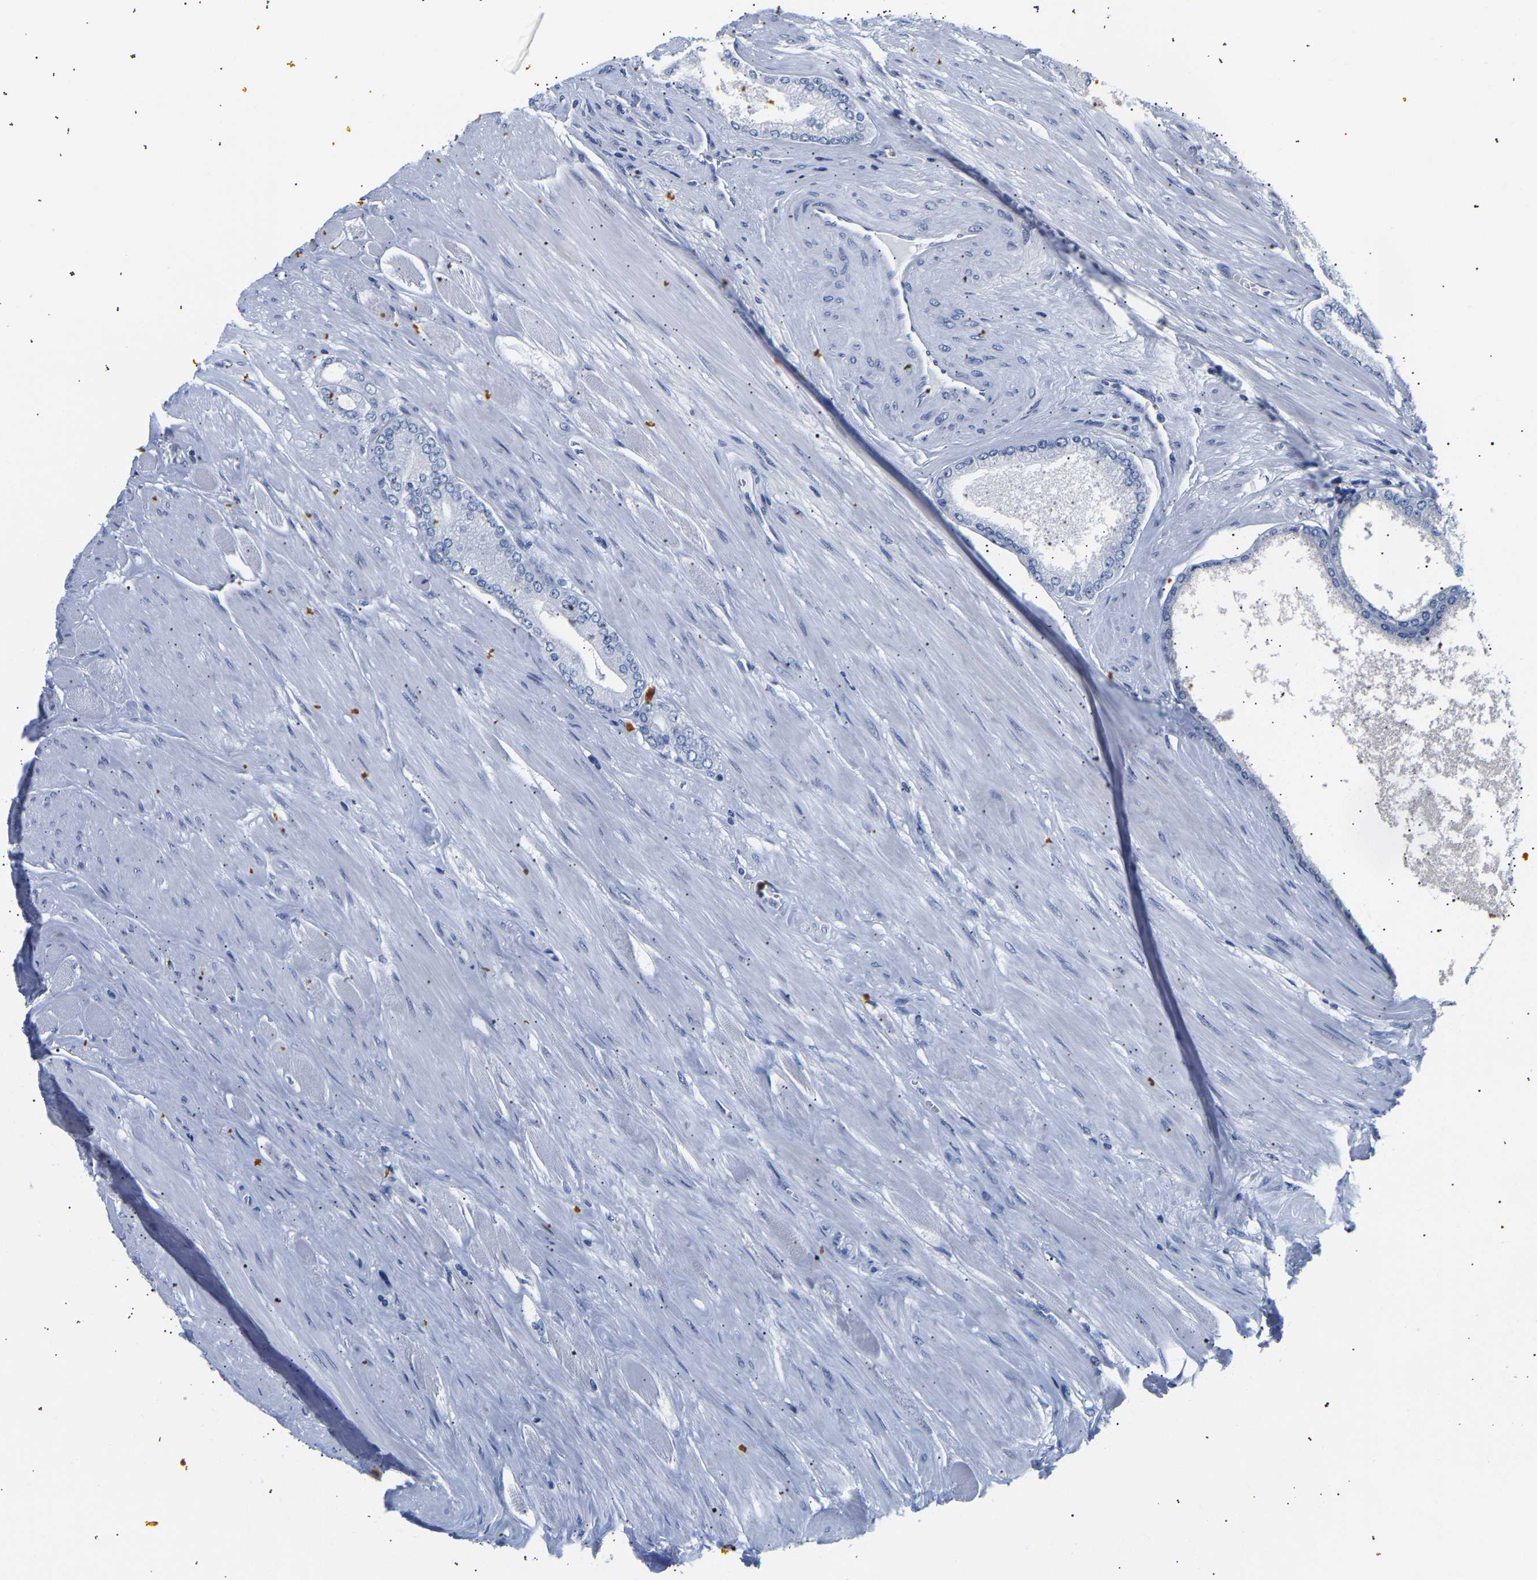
{"staining": {"intensity": "negative", "quantity": "none", "location": "none"}, "tissue": "prostate cancer", "cell_type": "Tumor cells", "image_type": "cancer", "snomed": [{"axis": "morphology", "description": "Adenocarcinoma, High grade"}, {"axis": "topography", "description": "Prostate"}], "caption": "Immunohistochemistry (IHC) histopathology image of adenocarcinoma (high-grade) (prostate) stained for a protein (brown), which displays no expression in tumor cells.", "gene": "SPINK2", "patient": {"sex": "male", "age": 61}}